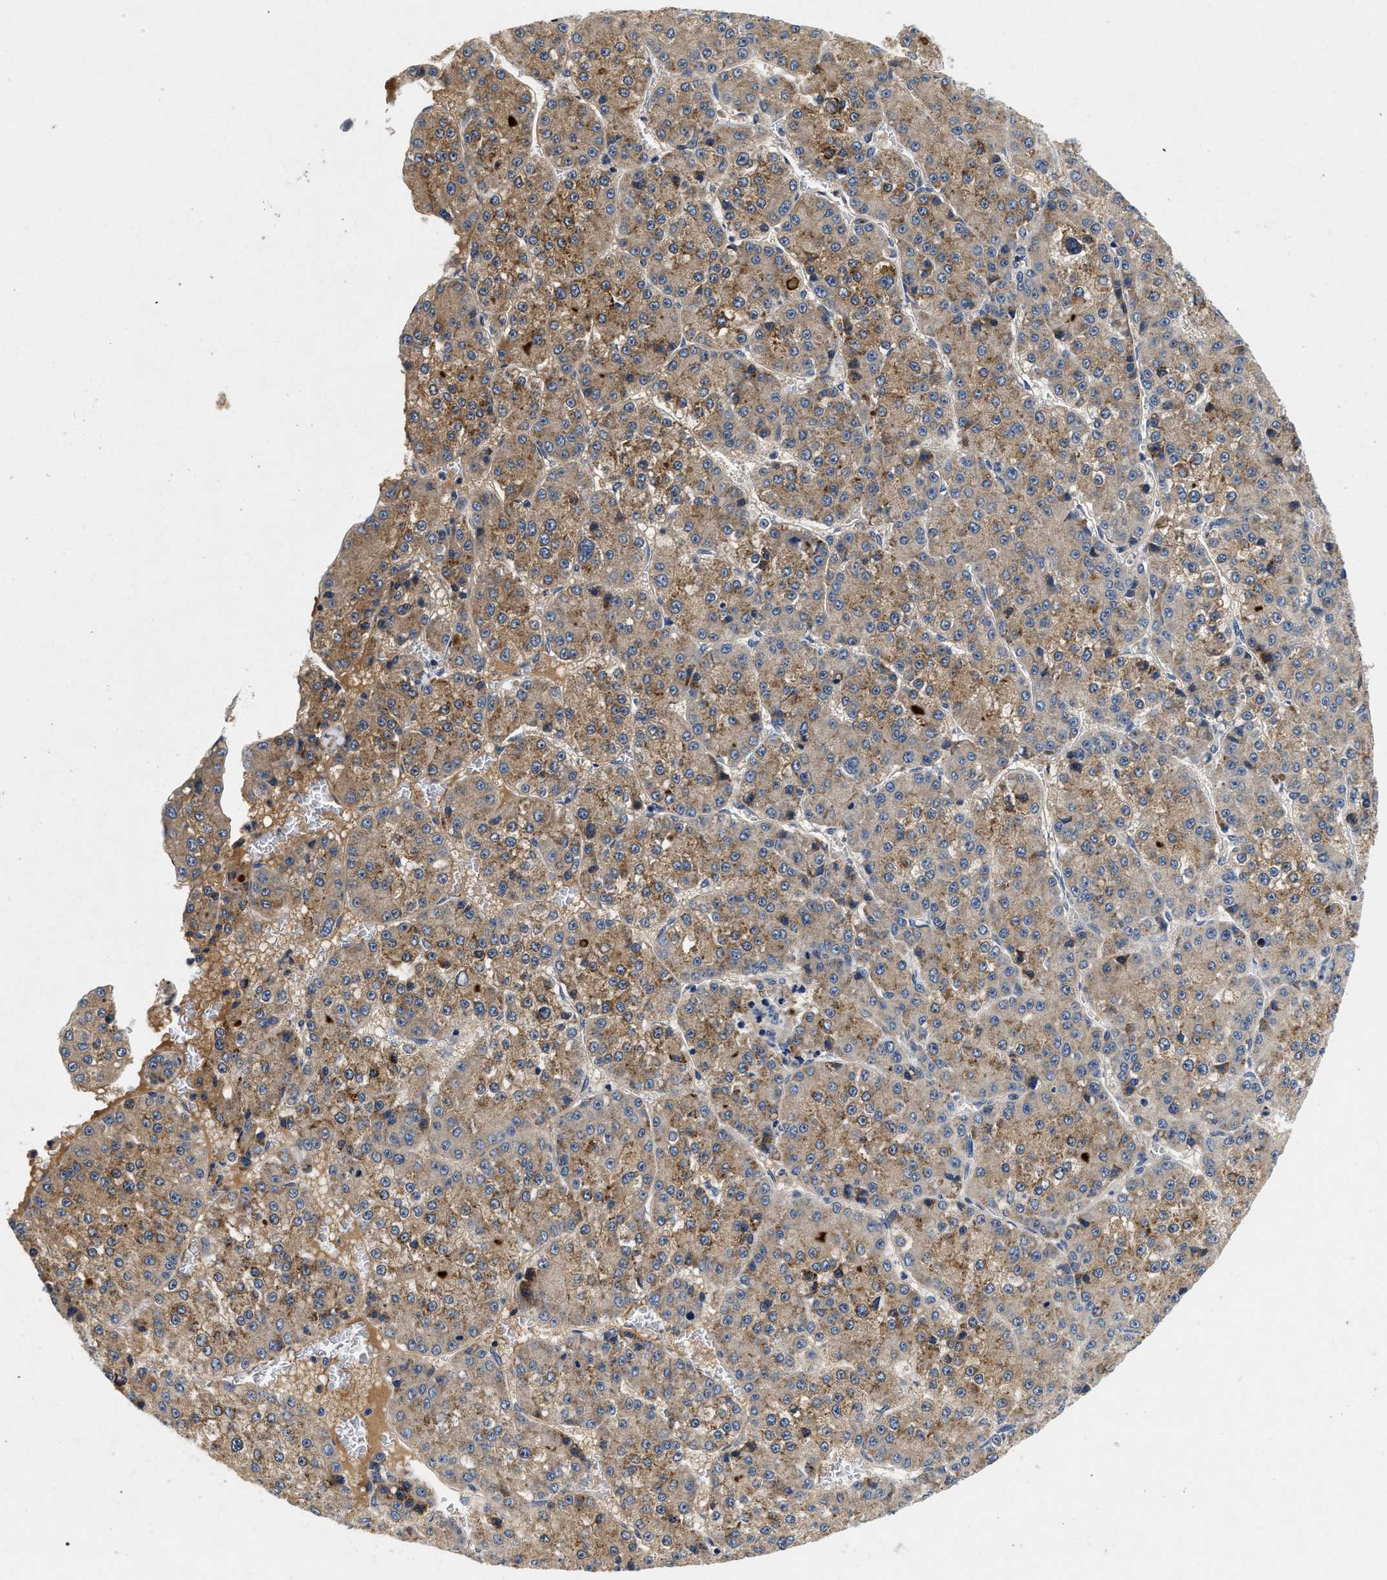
{"staining": {"intensity": "moderate", "quantity": ">75%", "location": "cytoplasmic/membranous"}, "tissue": "liver cancer", "cell_type": "Tumor cells", "image_type": "cancer", "snomed": [{"axis": "morphology", "description": "Carcinoma, Hepatocellular, NOS"}, {"axis": "topography", "description": "Liver"}], "caption": "High-power microscopy captured an immunohistochemistry (IHC) micrograph of liver hepatocellular carcinoma, revealing moderate cytoplasmic/membranous positivity in about >75% of tumor cells.", "gene": "PDP1", "patient": {"sex": "female", "age": 73}}